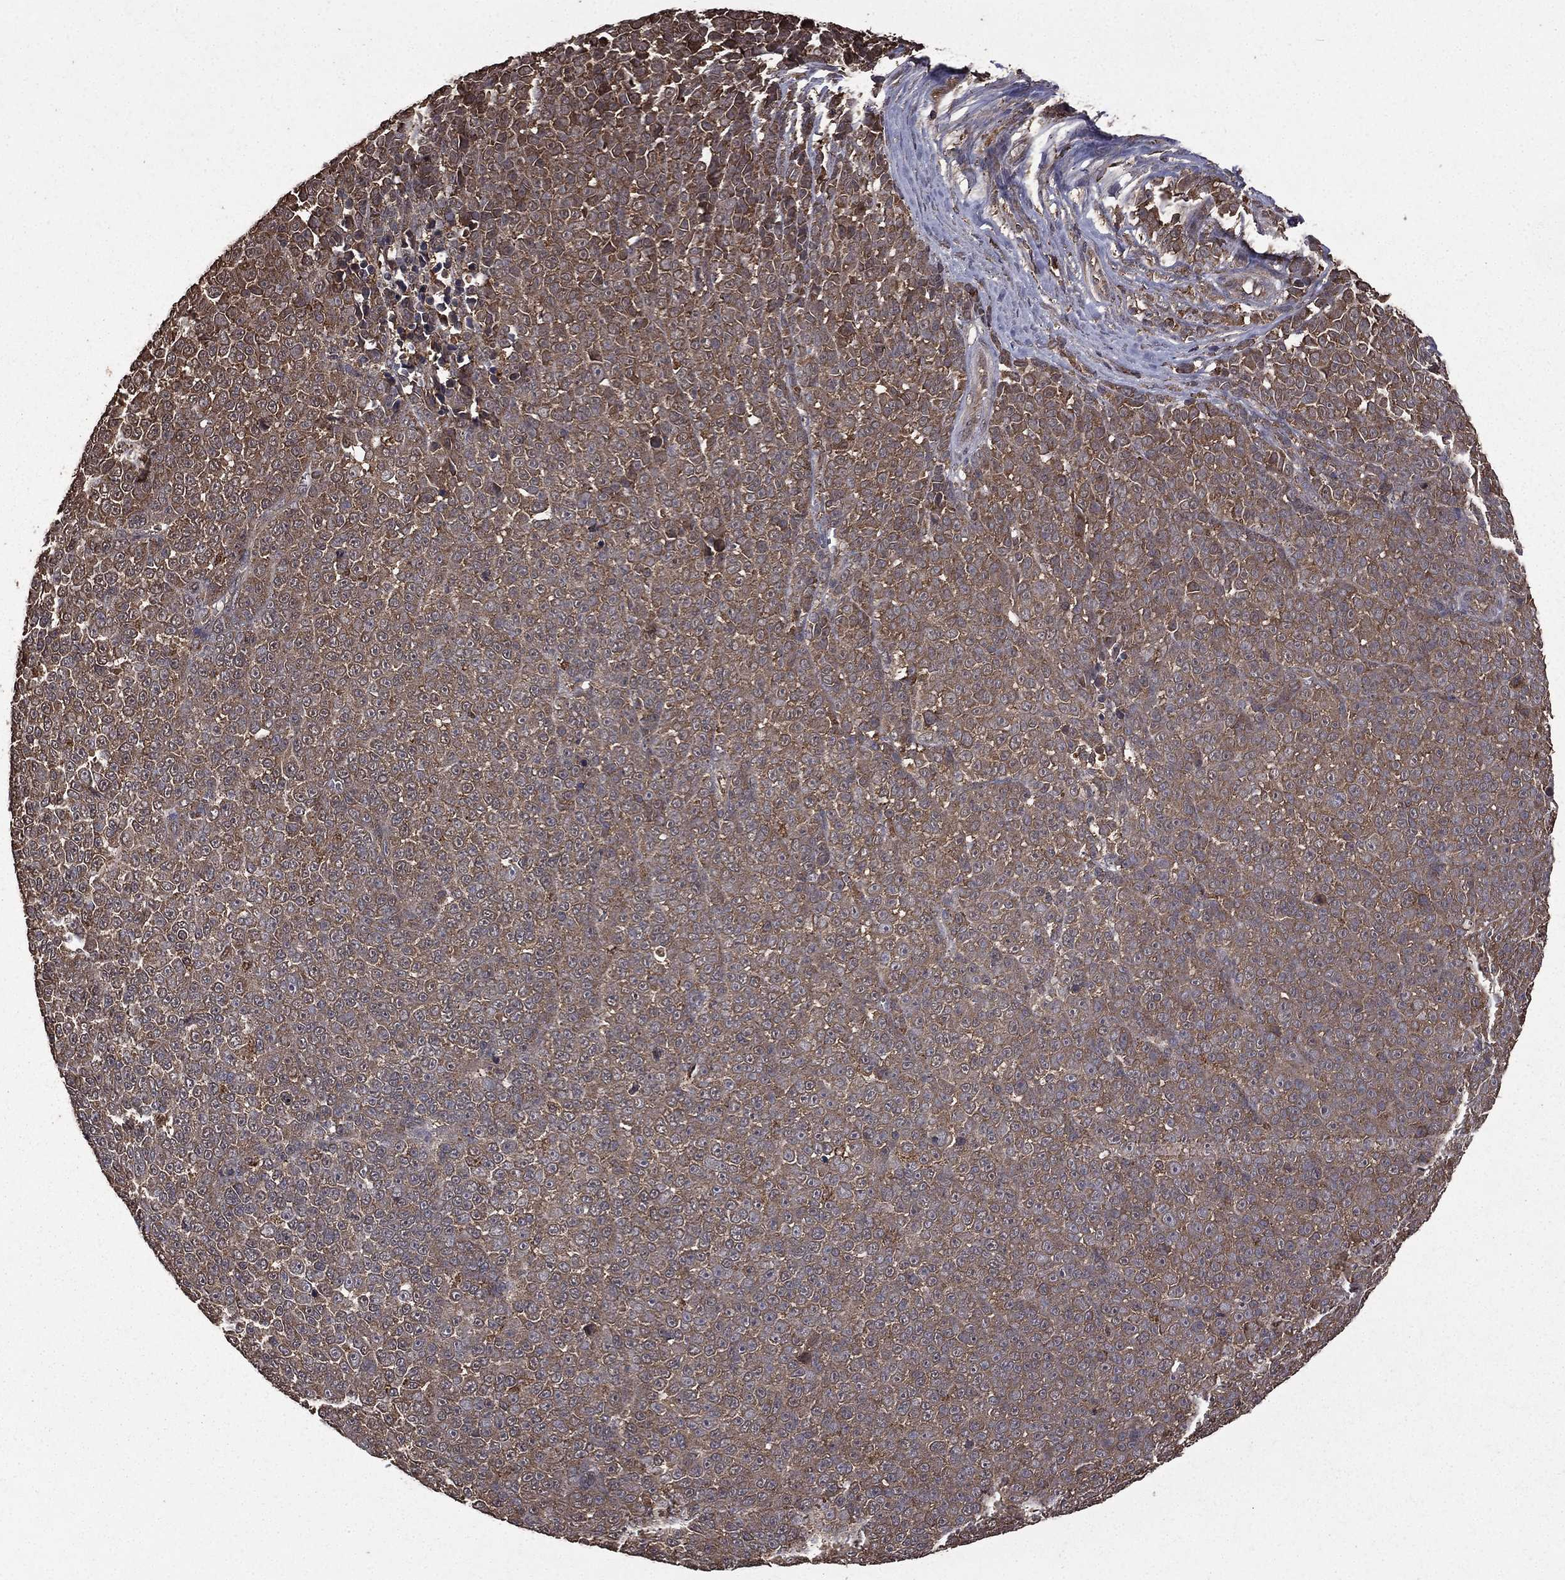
{"staining": {"intensity": "weak", "quantity": "25%-75%", "location": "cytoplasmic/membranous"}, "tissue": "melanoma", "cell_type": "Tumor cells", "image_type": "cancer", "snomed": [{"axis": "morphology", "description": "Malignant melanoma, NOS"}, {"axis": "topography", "description": "Skin"}], "caption": "DAB (3,3'-diaminobenzidine) immunohistochemical staining of human melanoma demonstrates weak cytoplasmic/membranous protein staining in approximately 25%-75% of tumor cells.", "gene": "BIRC6", "patient": {"sex": "female", "age": 95}}